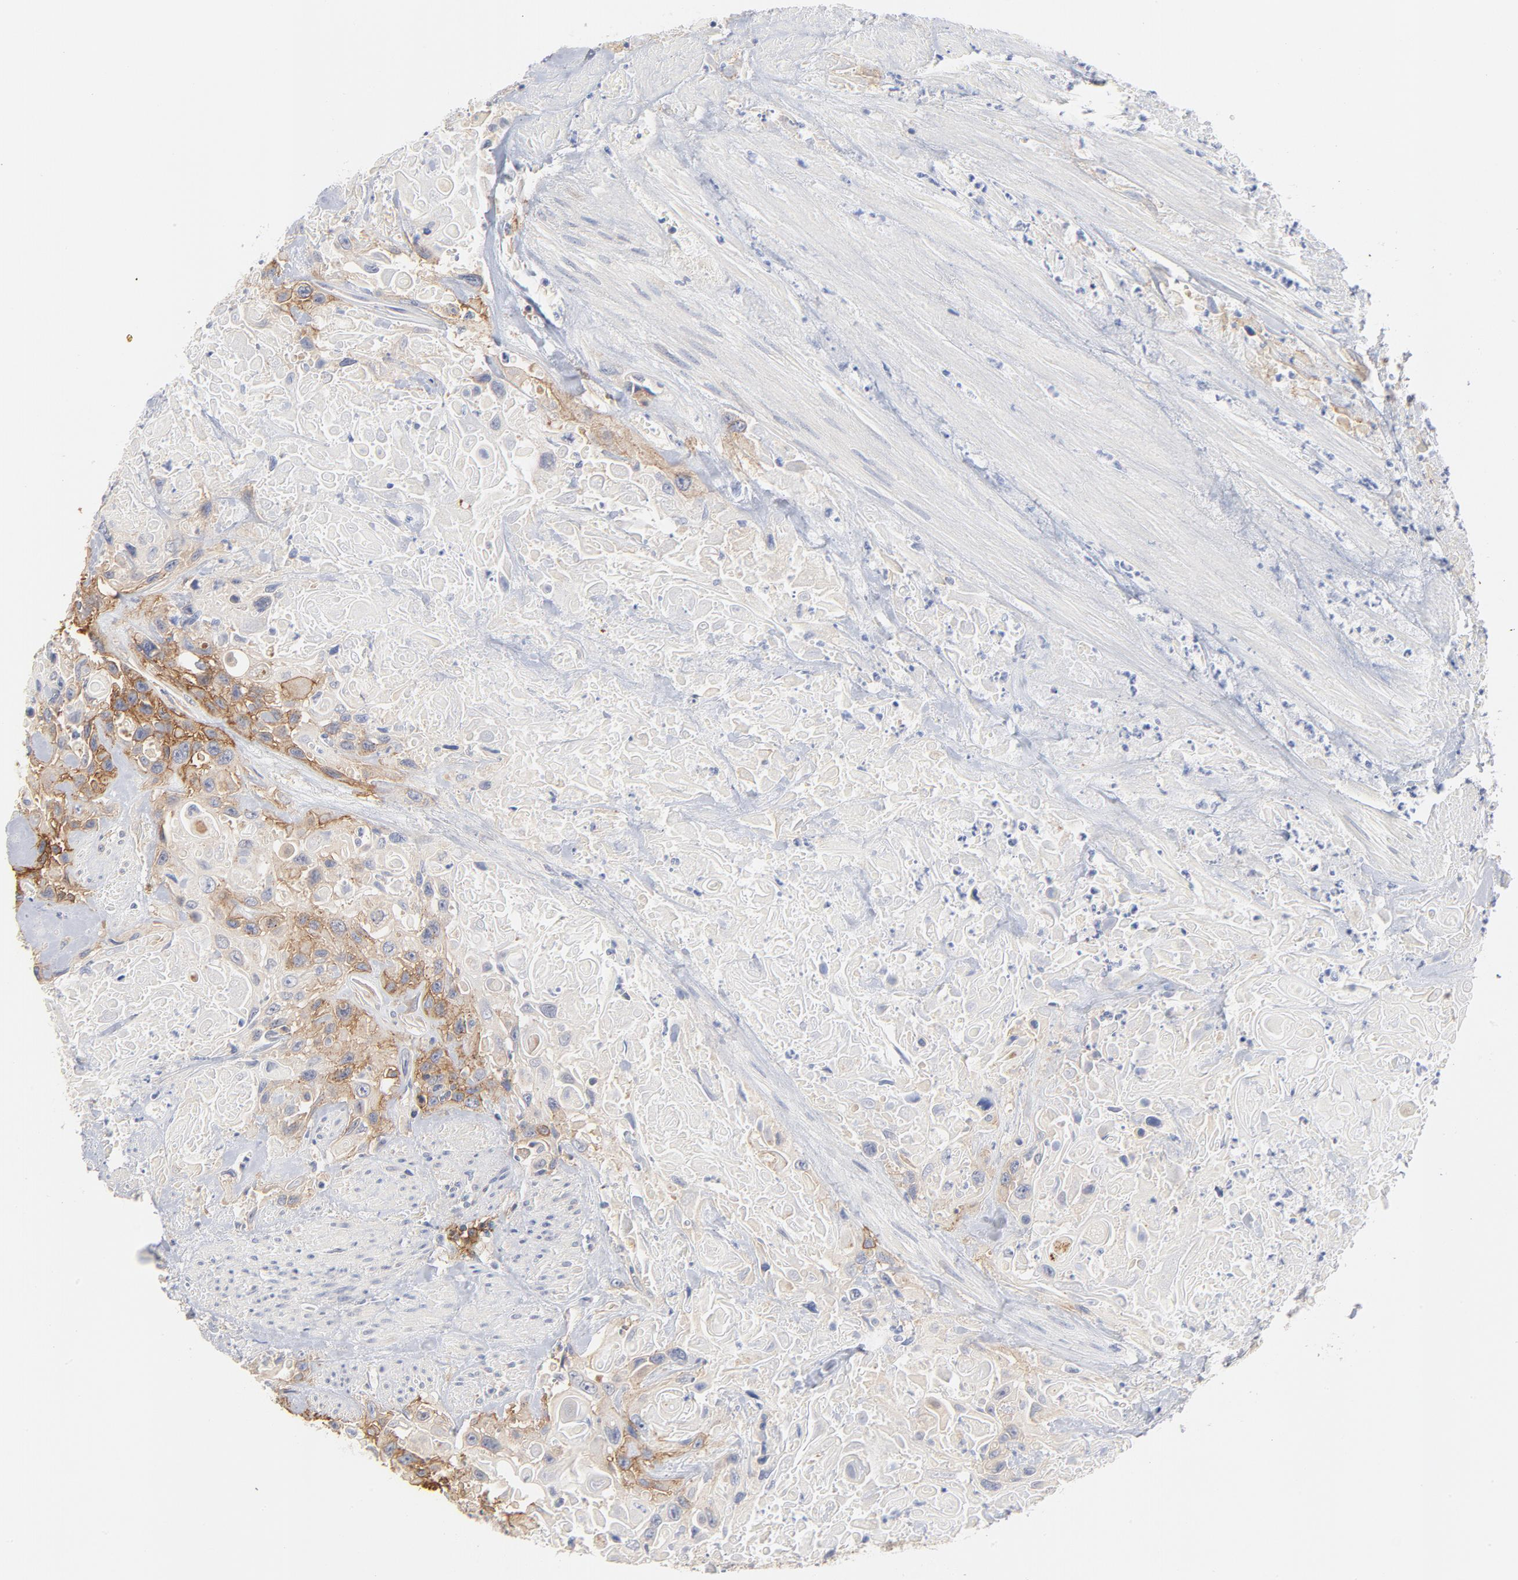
{"staining": {"intensity": "weak", "quantity": "25%-75%", "location": "cytoplasmic/membranous"}, "tissue": "urothelial cancer", "cell_type": "Tumor cells", "image_type": "cancer", "snomed": [{"axis": "morphology", "description": "Urothelial carcinoma, High grade"}, {"axis": "topography", "description": "Urinary bladder"}], "caption": "About 25%-75% of tumor cells in human high-grade urothelial carcinoma exhibit weak cytoplasmic/membranous protein expression as visualized by brown immunohistochemical staining.", "gene": "SETD3", "patient": {"sex": "female", "age": 84}}